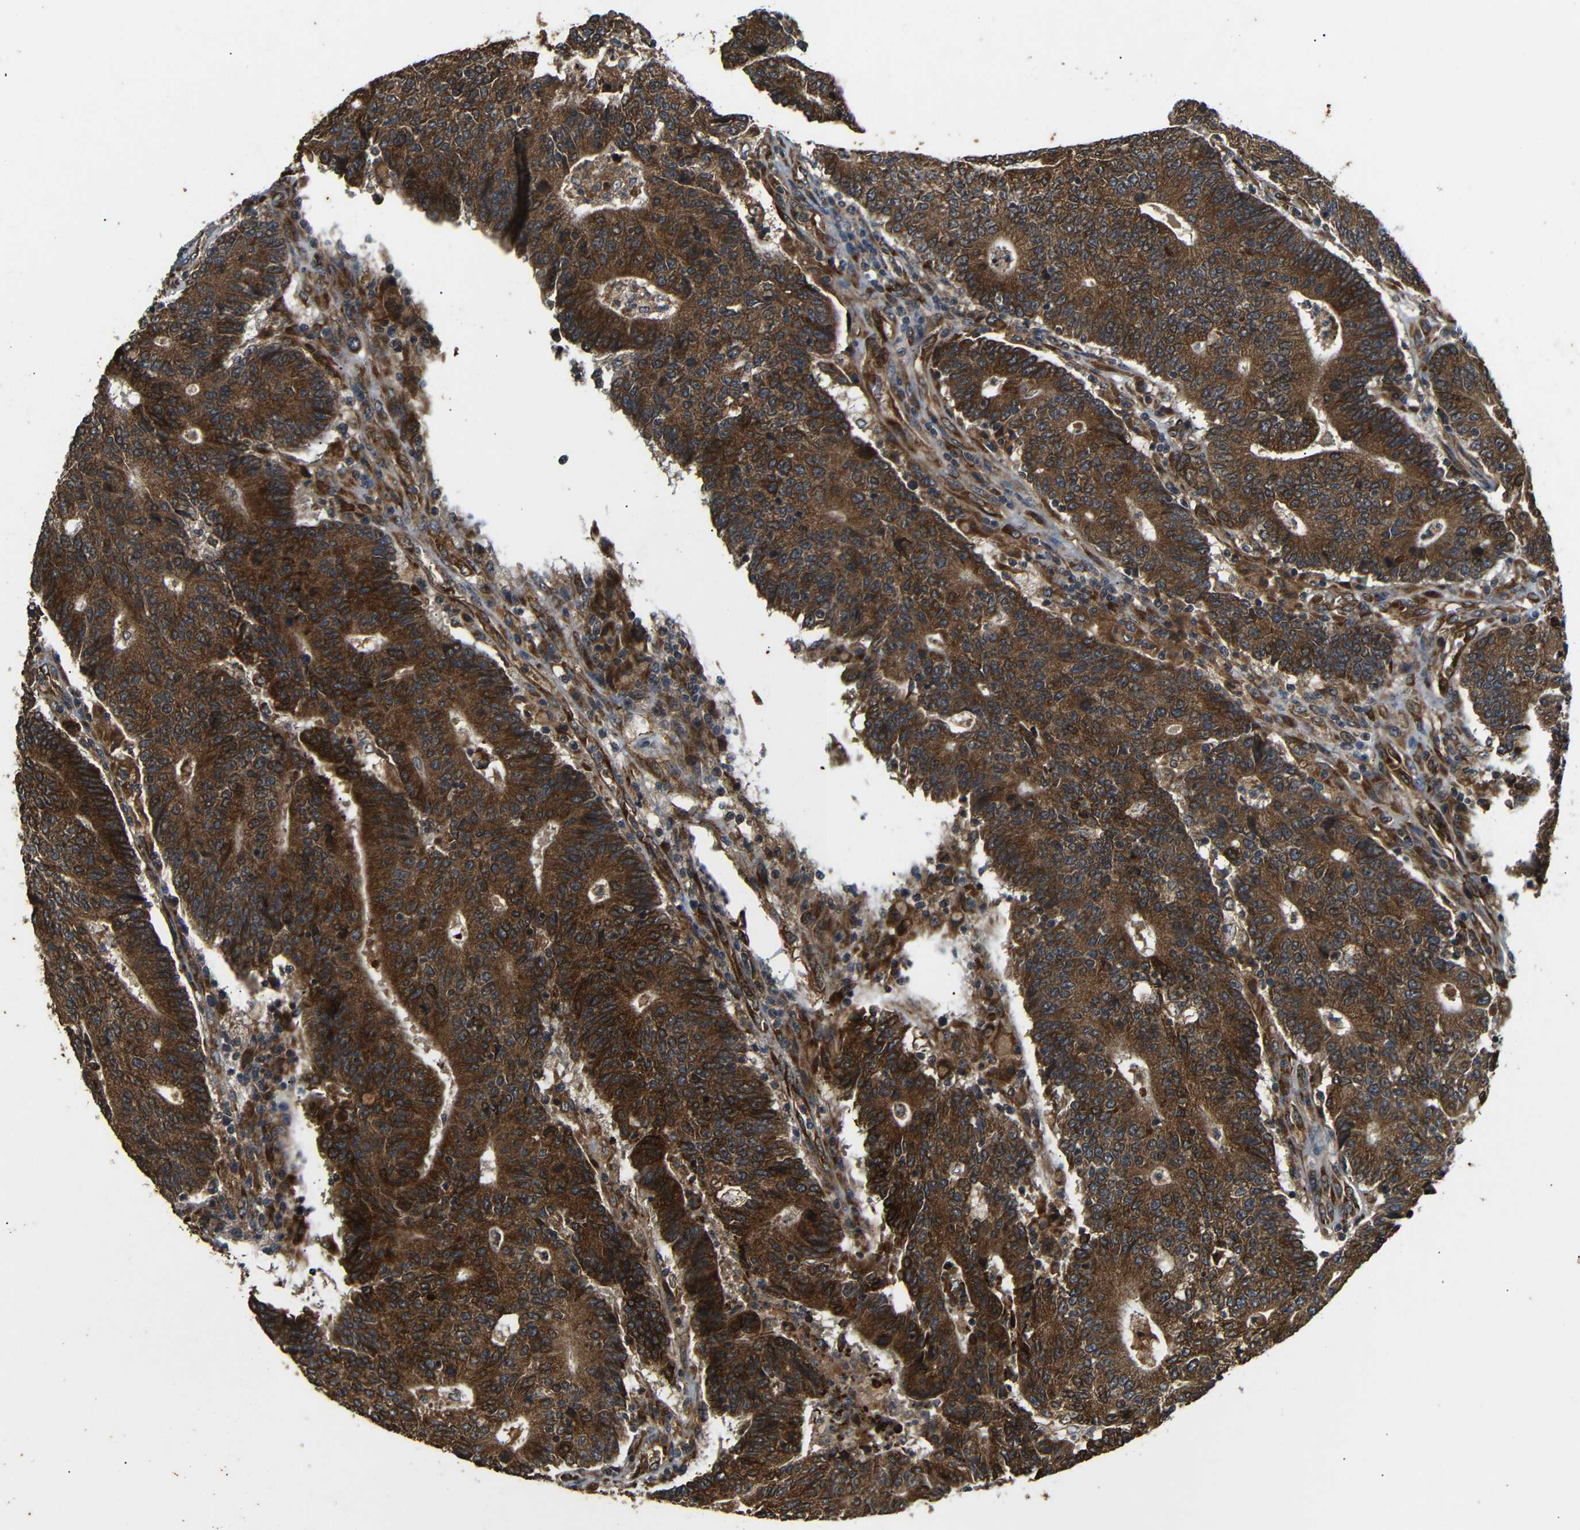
{"staining": {"intensity": "strong", "quantity": ">75%", "location": "cytoplasmic/membranous"}, "tissue": "colorectal cancer", "cell_type": "Tumor cells", "image_type": "cancer", "snomed": [{"axis": "morphology", "description": "Normal tissue, NOS"}, {"axis": "morphology", "description": "Adenocarcinoma, NOS"}, {"axis": "topography", "description": "Colon"}], "caption": "A brown stain shows strong cytoplasmic/membranous positivity of a protein in colorectal adenocarcinoma tumor cells.", "gene": "TRPC1", "patient": {"sex": "female", "age": 75}}